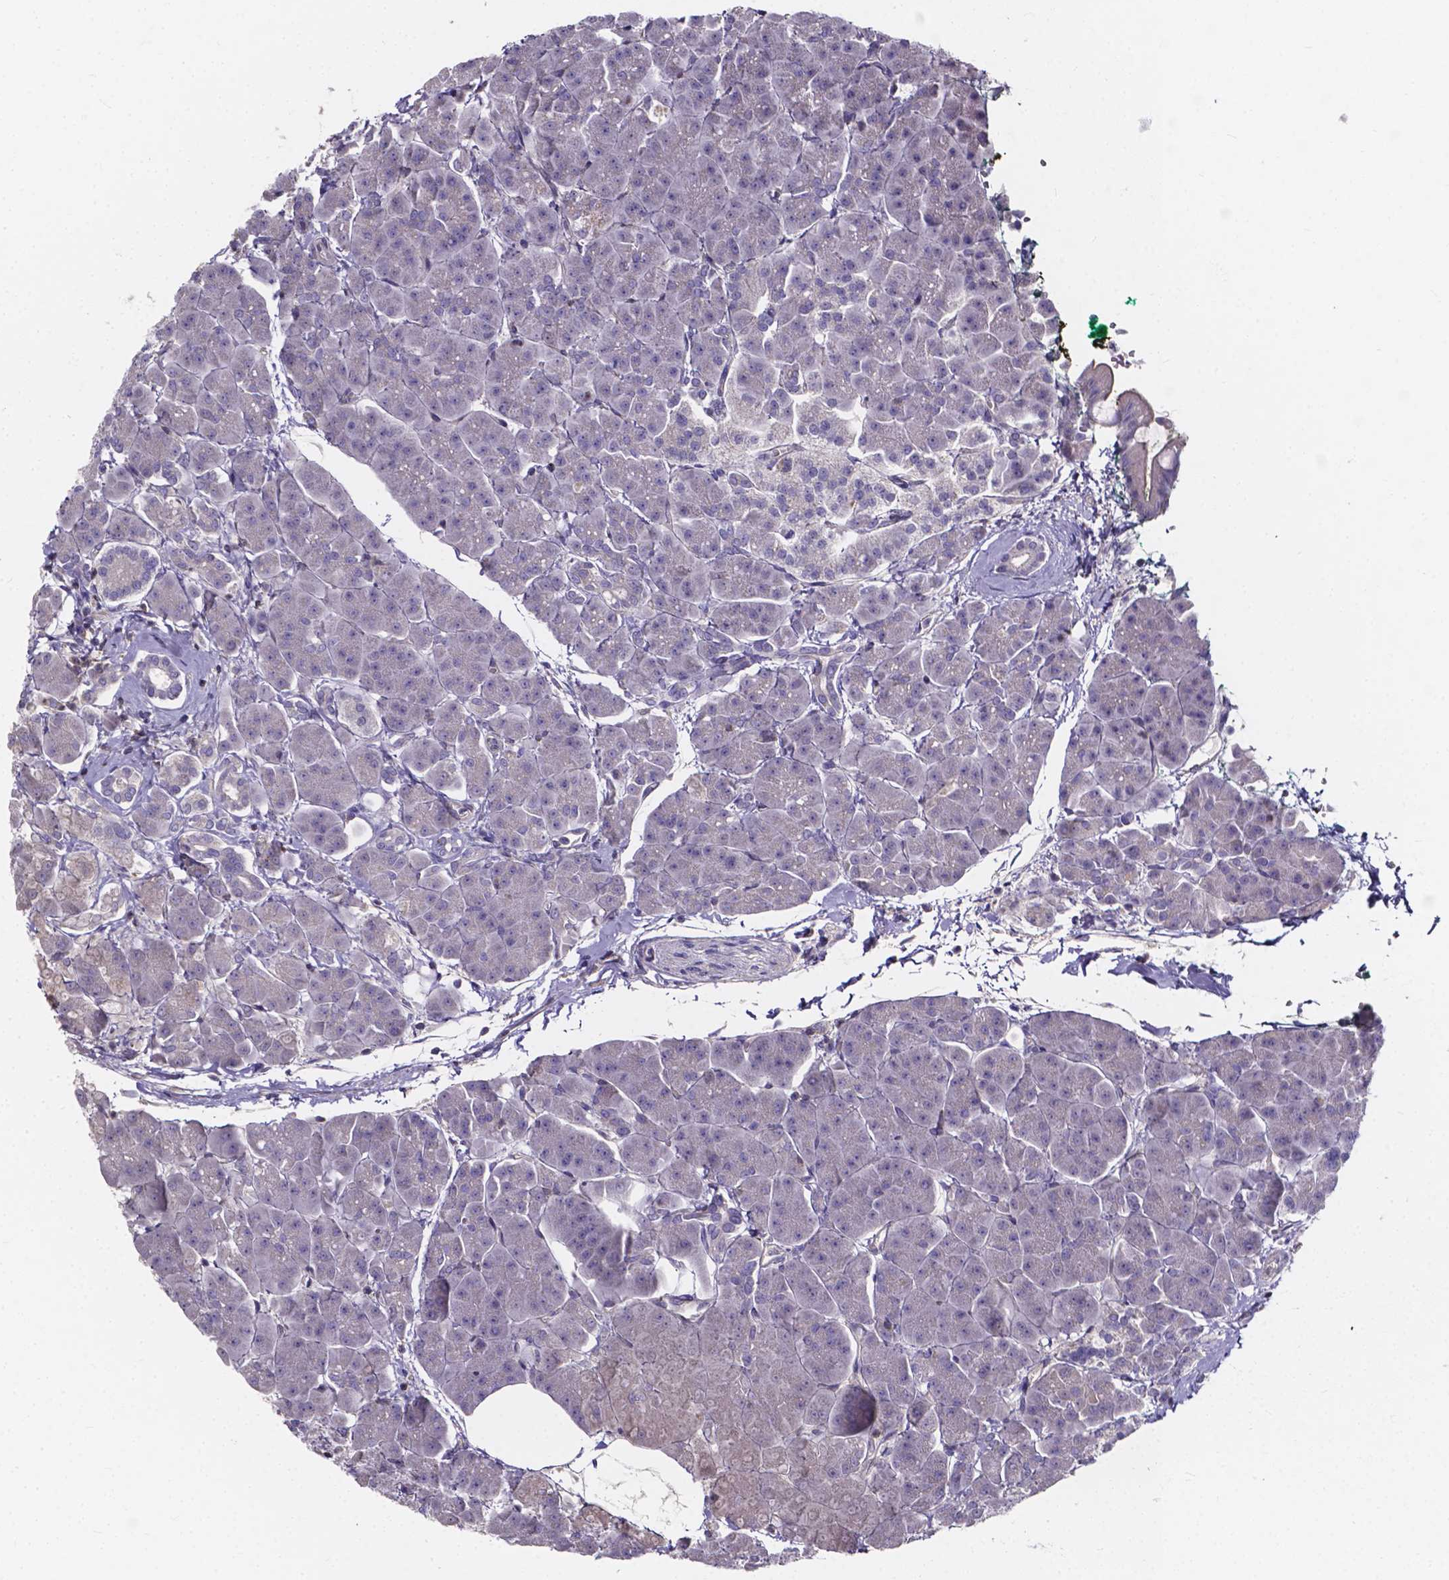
{"staining": {"intensity": "negative", "quantity": "none", "location": "none"}, "tissue": "pancreas", "cell_type": "Exocrine glandular cells", "image_type": "normal", "snomed": [{"axis": "morphology", "description": "Normal tissue, NOS"}, {"axis": "topography", "description": "Adipose tissue"}, {"axis": "topography", "description": "Pancreas"}, {"axis": "topography", "description": "Peripheral nerve tissue"}], "caption": "Pancreas stained for a protein using IHC exhibits no expression exocrine glandular cells.", "gene": "THEMIS", "patient": {"sex": "female", "age": 58}}